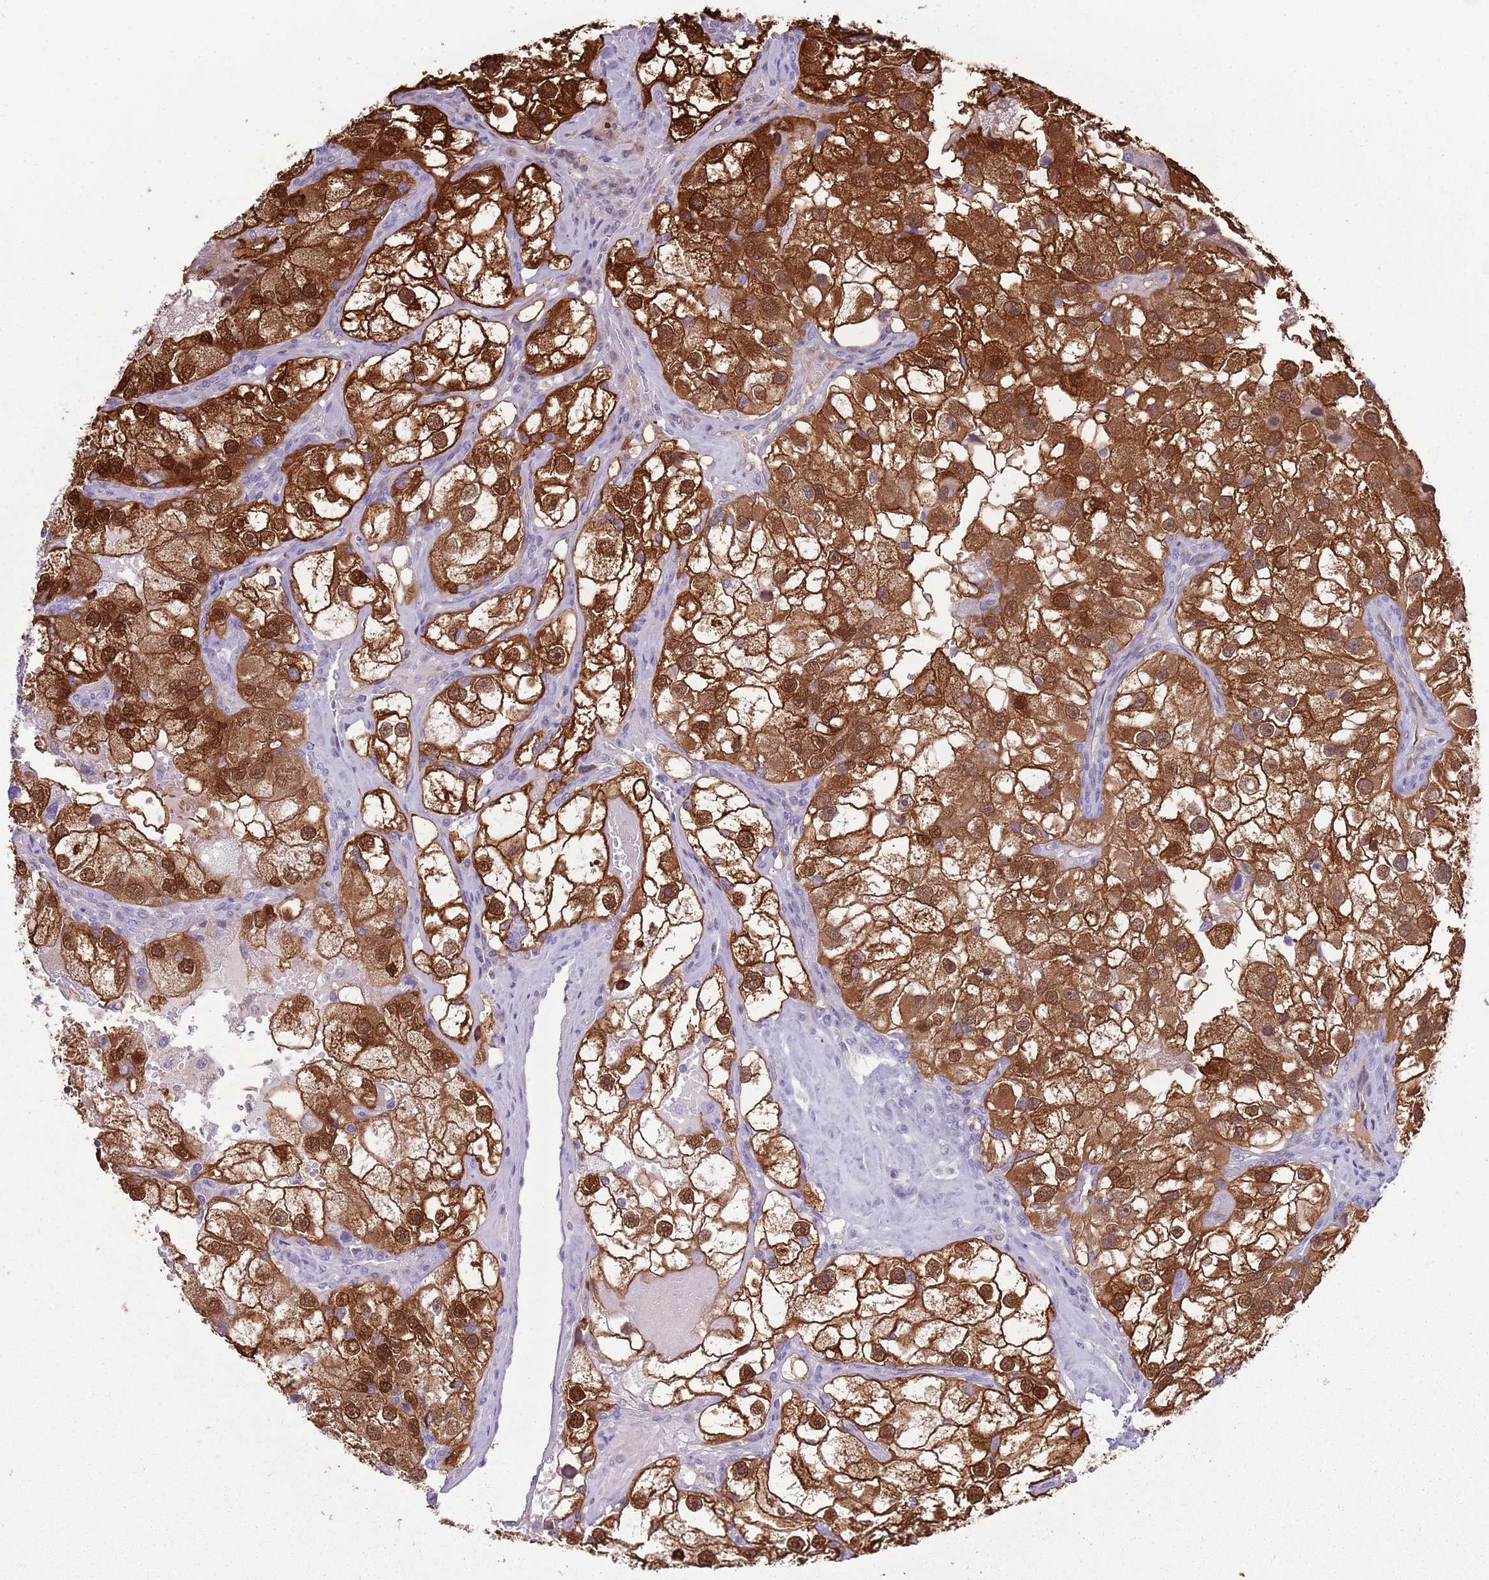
{"staining": {"intensity": "strong", "quantity": ">75%", "location": "cytoplasmic/membranous,nuclear"}, "tissue": "renal cancer", "cell_type": "Tumor cells", "image_type": "cancer", "snomed": [{"axis": "morphology", "description": "Adenocarcinoma, NOS"}, {"axis": "topography", "description": "Kidney"}], "caption": "The histopathology image shows a brown stain indicating the presence of a protein in the cytoplasmic/membranous and nuclear of tumor cells in renal adenocarcinoma.", "gene": "NBPF6", "patient": {"sex": "male", "age": 63}}